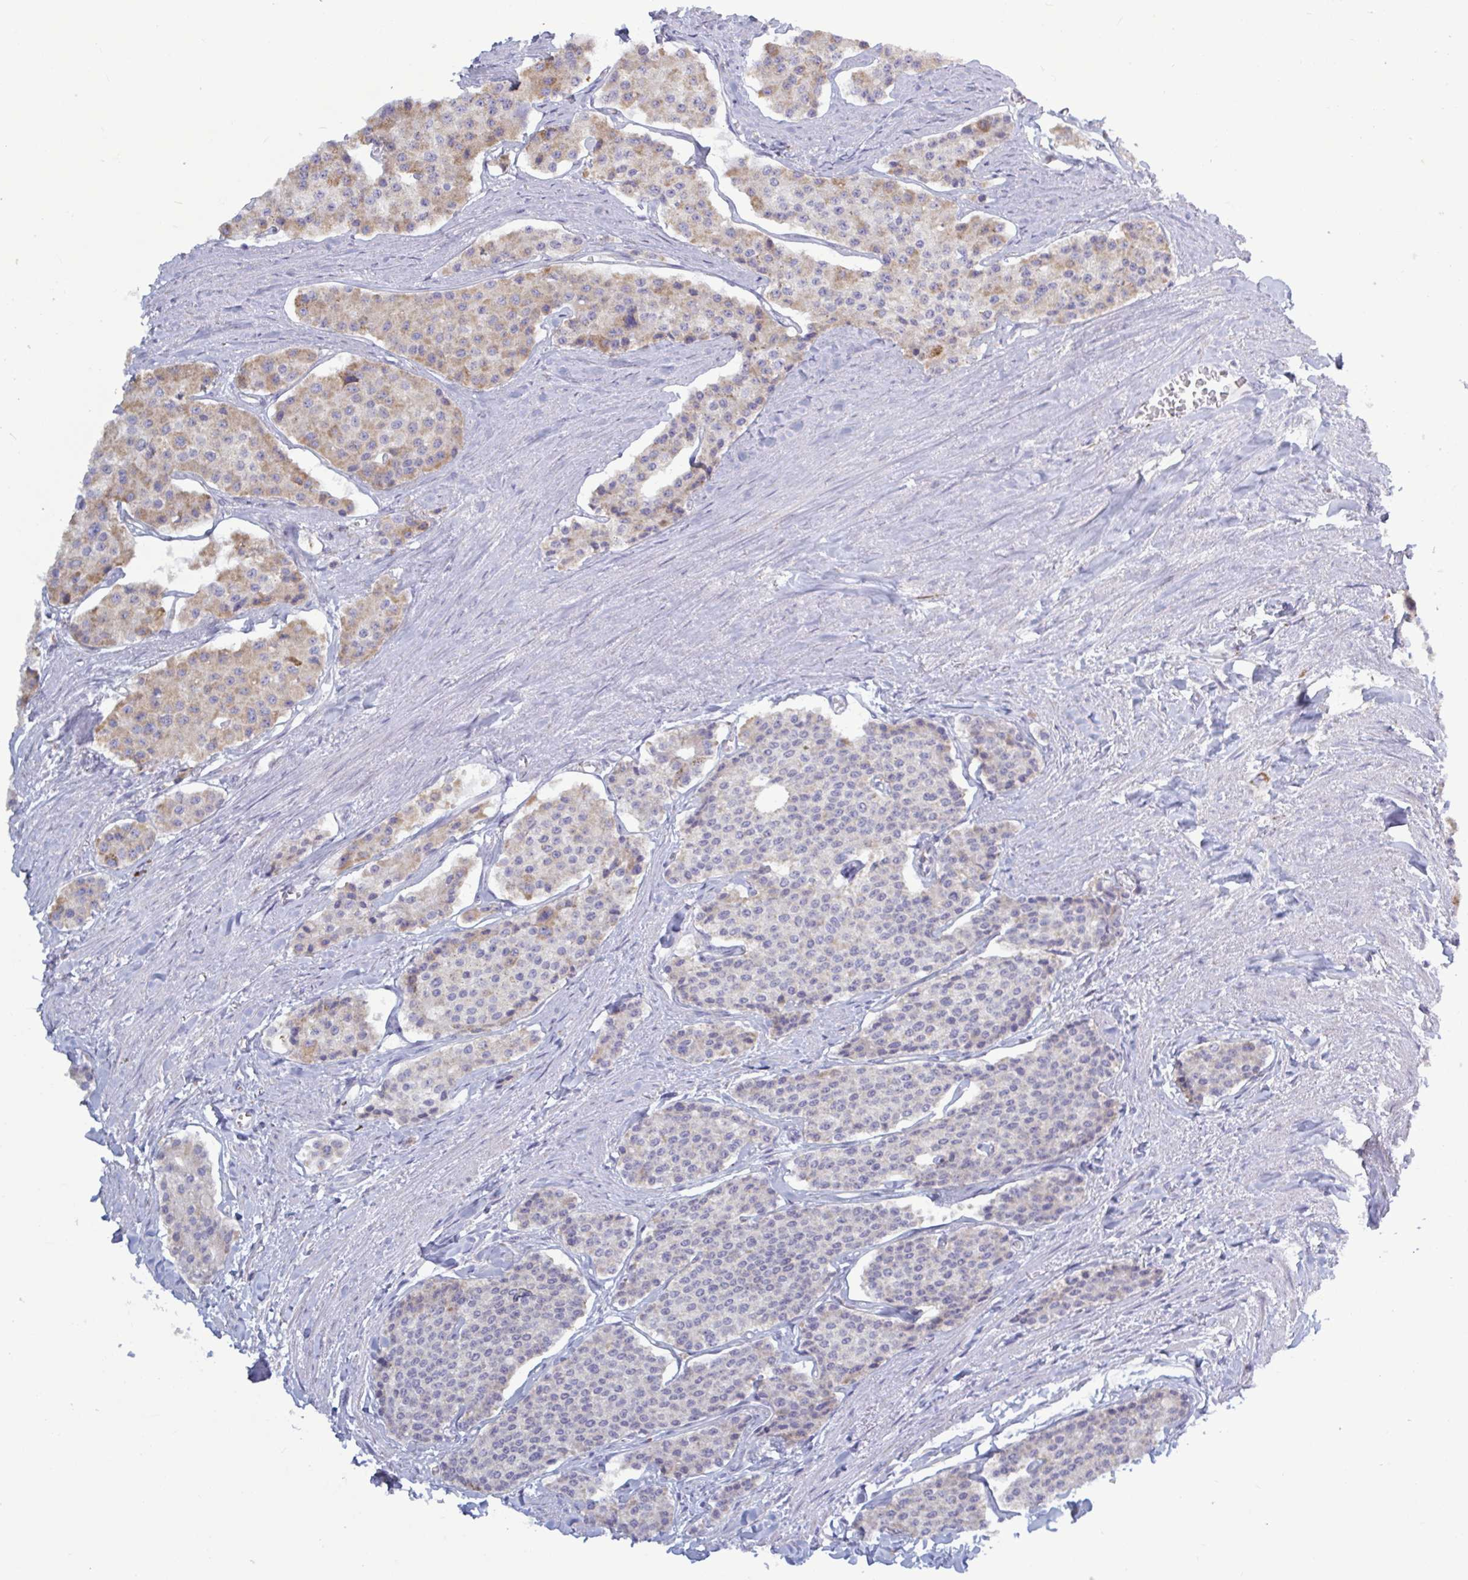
{"staining": {"intensity": "weak", "quantity": "25%-75%", "location": "cytoplasmic/membranous"}, "tissue": "carcinoid", "cell_type": "Tumor cells", "image_type": "cancer", "snomed": [{"axis": "morphology", "description": "Carcinoid, malignant, NOS"}, {"axis": "topography", "description": "Small intestine"}], "caption": "The histopathology image shows immunohistochemical staining of carcinoid. There is weak cytoplasmic/membranous positivity is identified in about 25%-75% of tumor cells.", "gene": "ATG9A", "patient": {"sex": "female", "age": 65}}